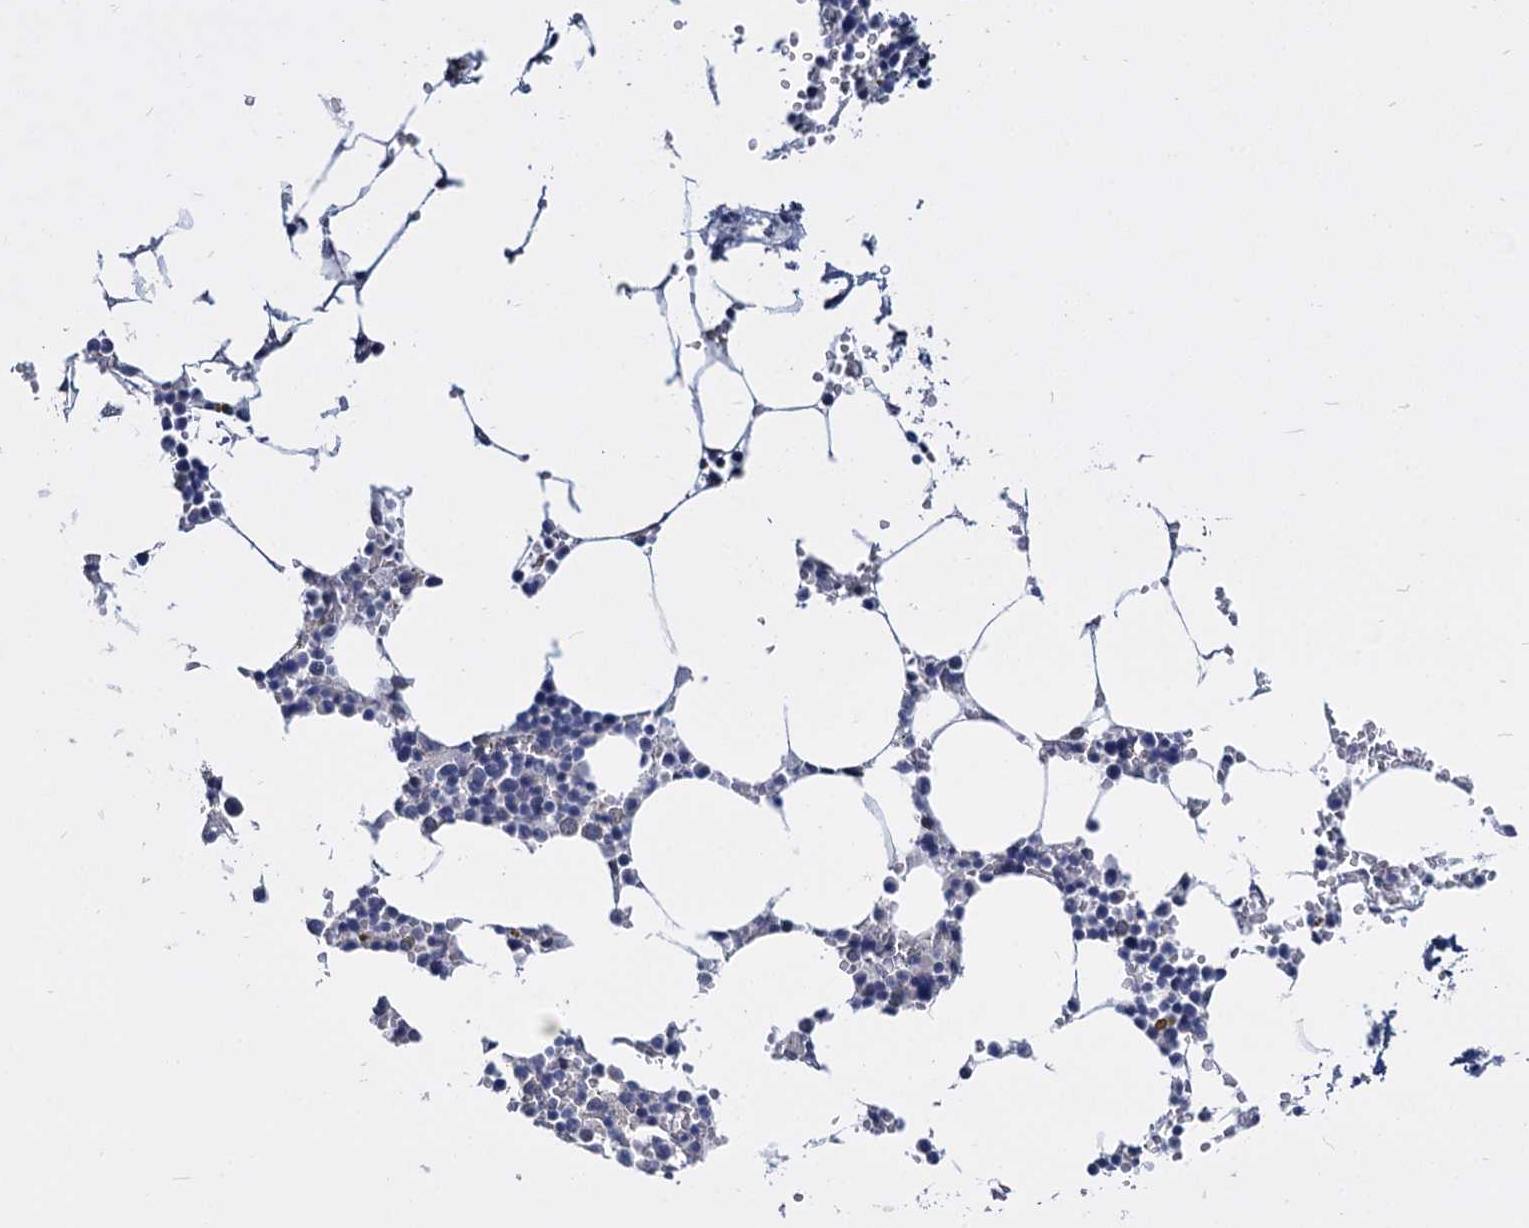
{"staining": {"intensity": "negative", "quantity": "none", "location": "none"}, "tissue": "bone marrow", "cell_type": "Hematopoietic cells", "image_type": "normal", "snomed": [{"axis": "morphology", "description": "Normal tissue, NOS"}, {"axis": "topography", "description": "Bone marrow"}], "caption": "Hematopoietic cells show no significant staining in normal bone marrow.", "gene": "MAGEA4", "patient": {"sex": "male", "age": 70}}